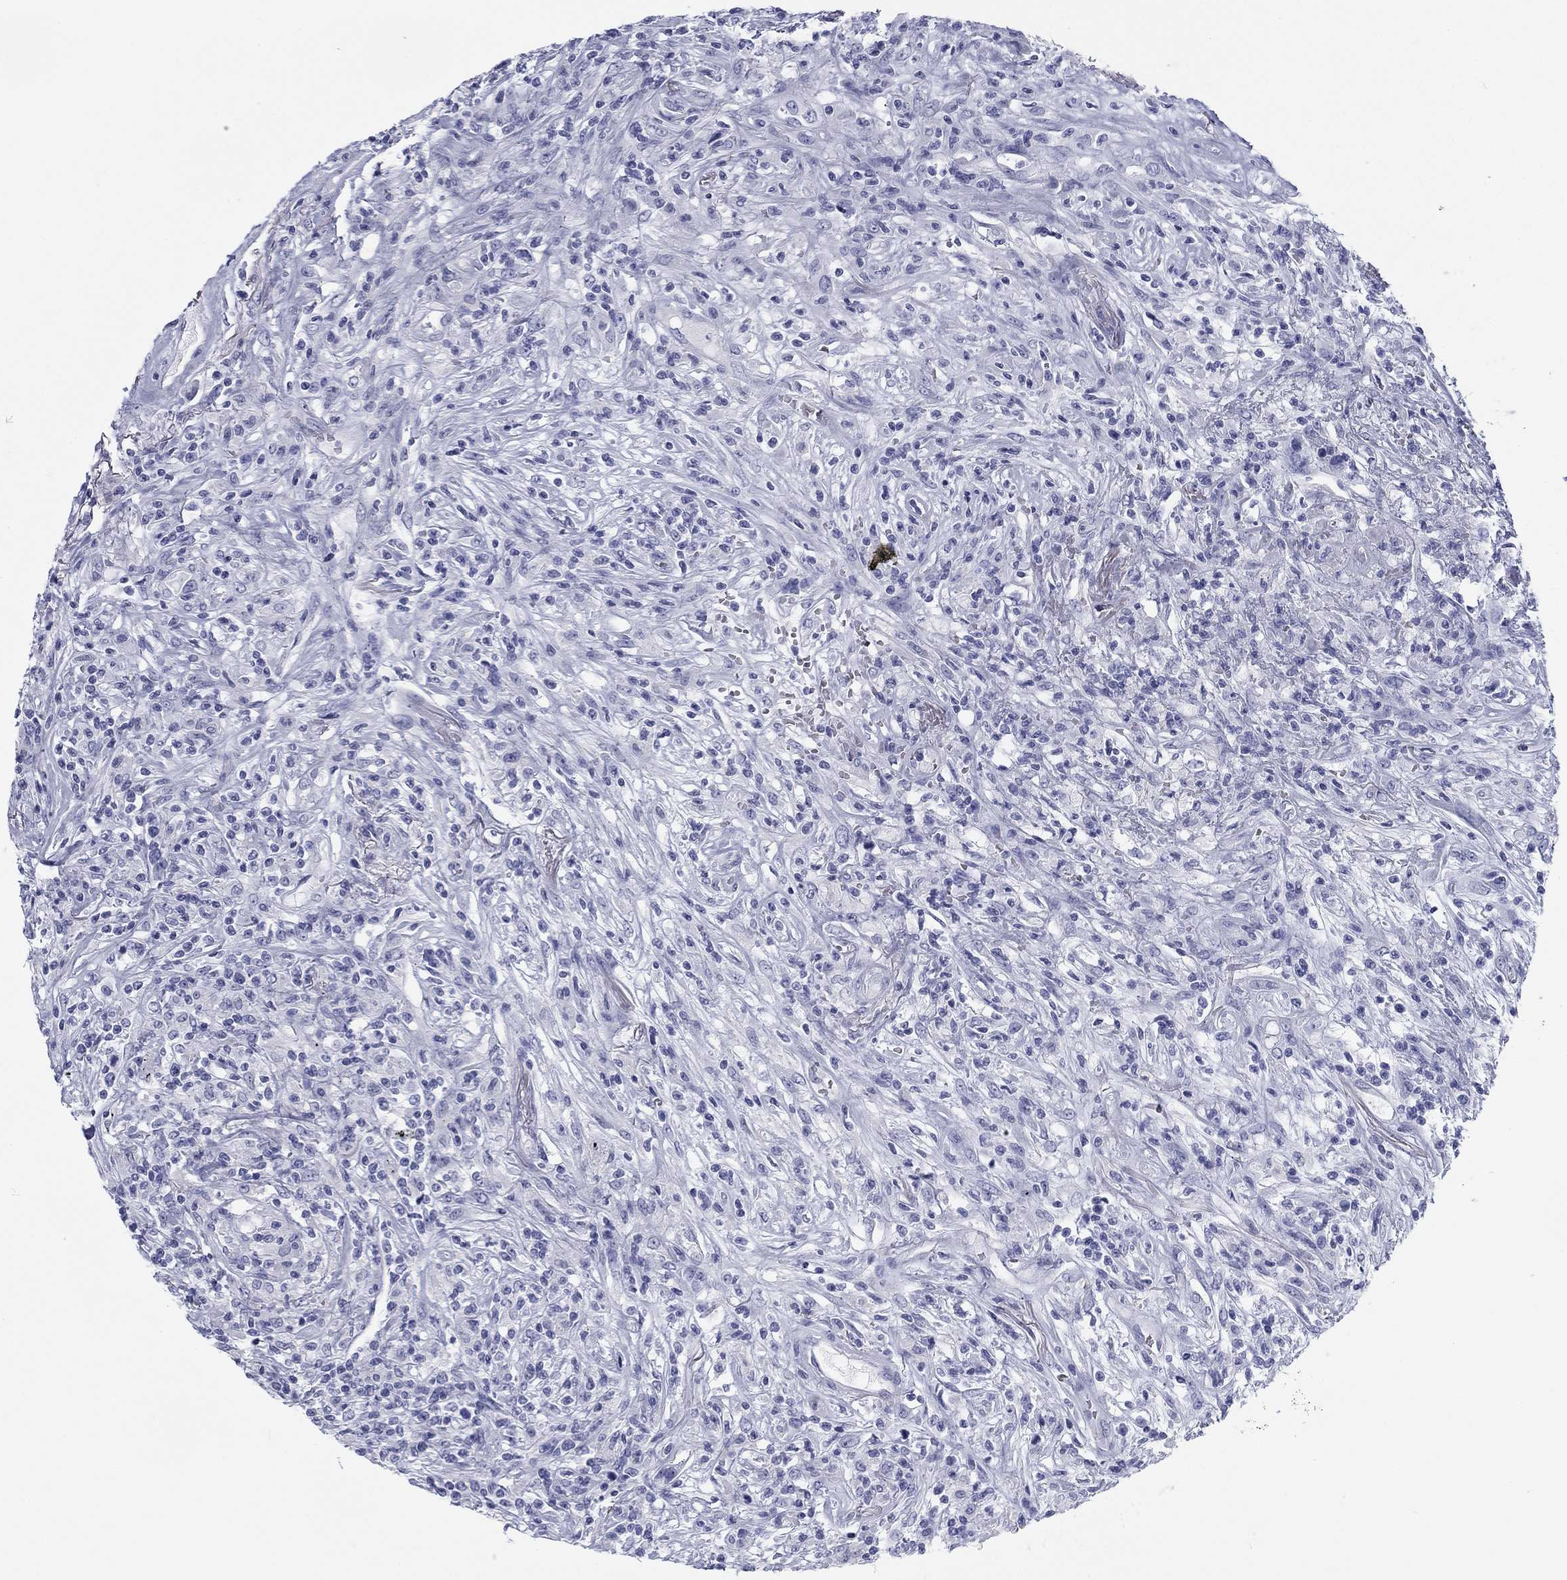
{"staining": {"intensity": "negative", "quantity": "none", "location": "none"}, "tissue": "lymphoma", "cell_type": "Tumor cells", "image_type": "cancer", "snomed": [{"axis": "morphology", "description": "Malignant lymphoma, non-Hodgkin's type, High grade"}, {"axis": "topography", "description": "Lung"}], "caption": "Tumor cells show no significant protein expression in lymphoma.", "gene": "CALB1", "patient": {"sex": "male", "age": 79}}